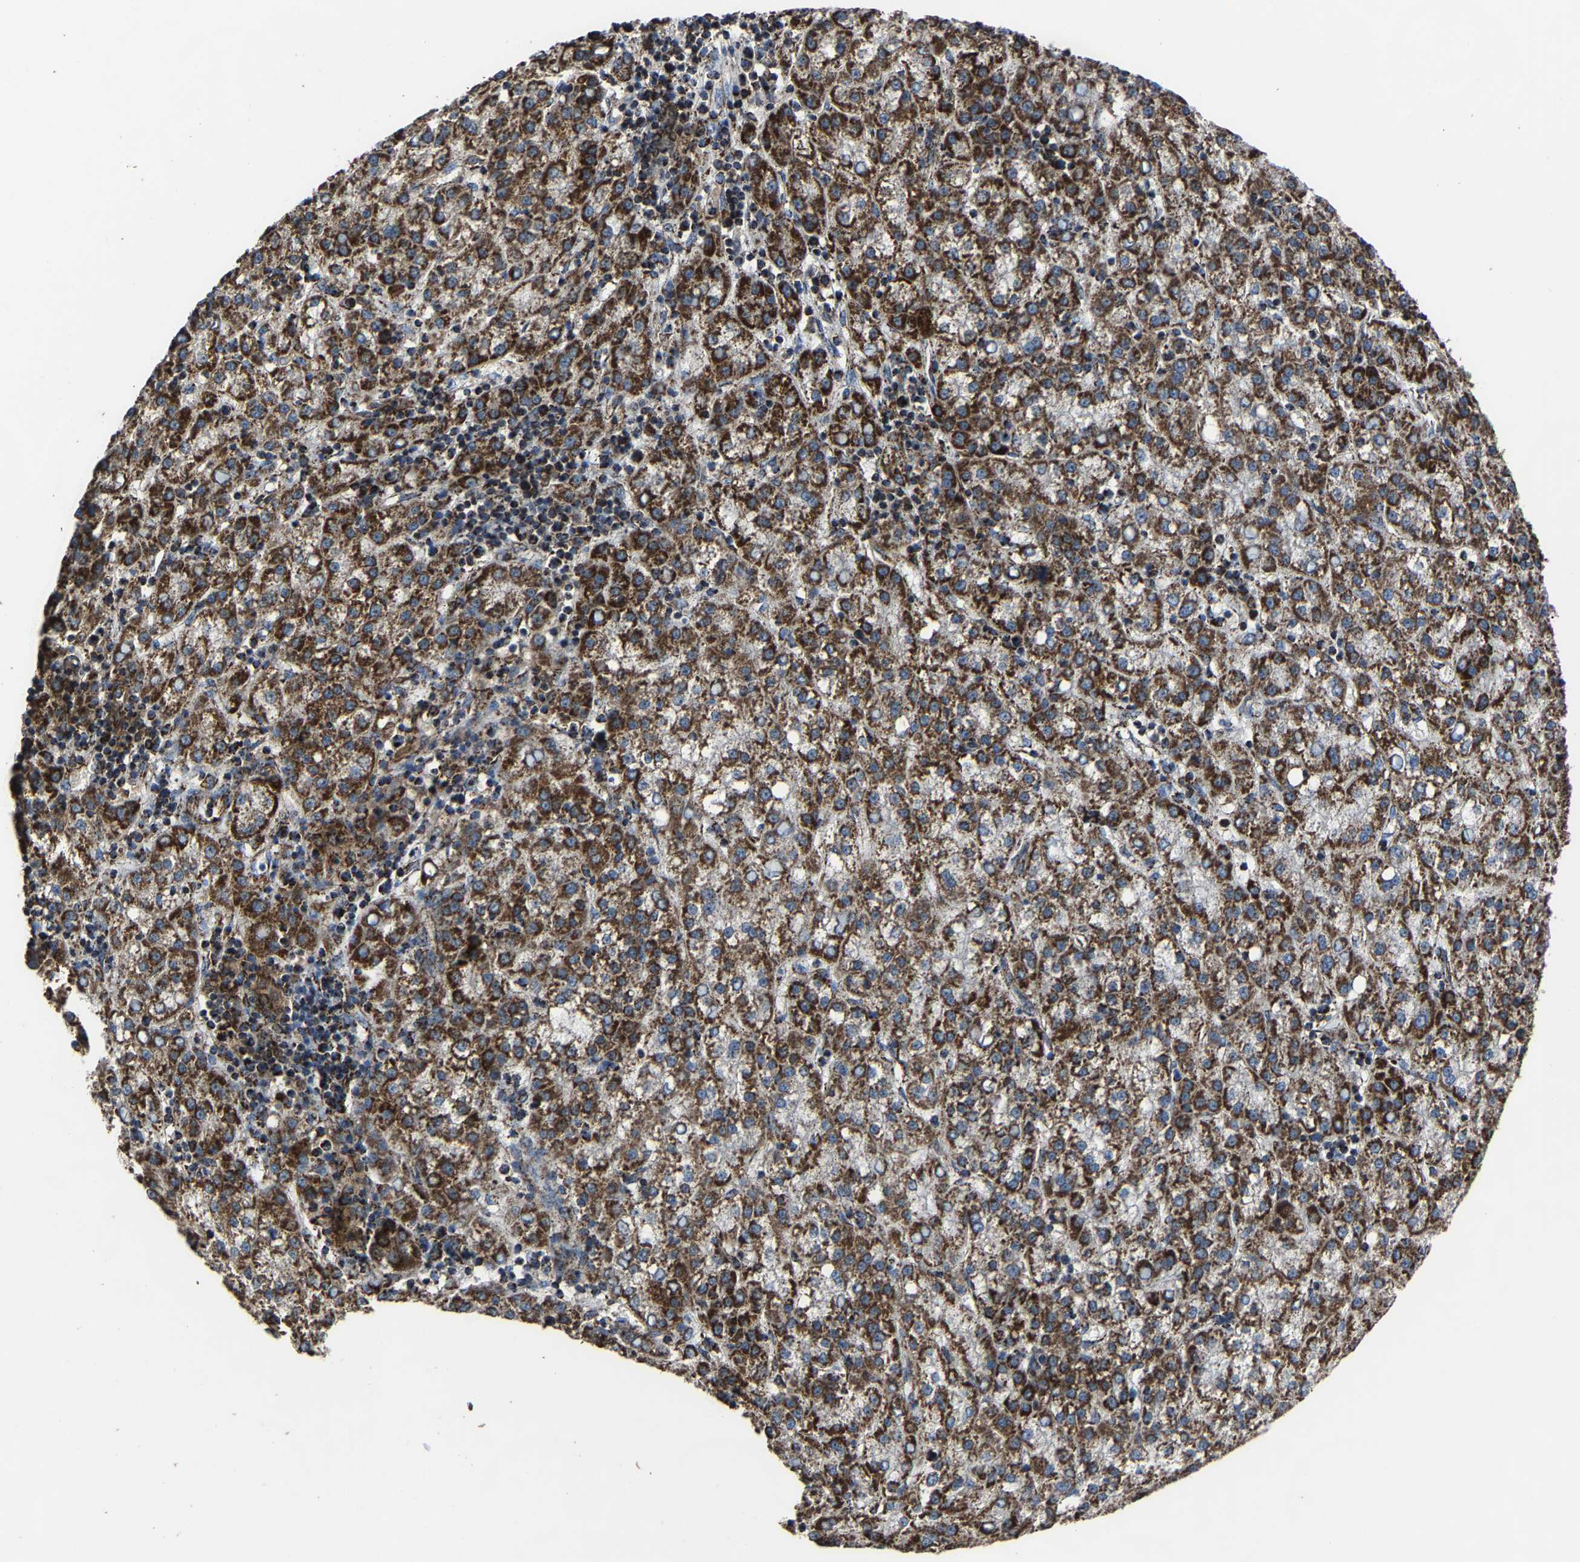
{"staining": {"intensity": "strong", "quantity": ">75%", "location": "cytoplasmic/membranous"}, "tissue": "liver cancer", "cell_type": "Tumor cells", "image_type": "cancer", "snomed": [{"axis": "morphology", "description": "Carcinoma, Hepatocellular, NOS"}, {"axis": "topography", "description": "Liver"}], "caption": "This is a micrograph of IHC staining of hepatocellular carcinoma (liver), which shows strong positivity in the cytoplasmic/membranous of tumor cells.", "gene": "NDUFV3", "patient": {"sex": "female", "age": 58}}